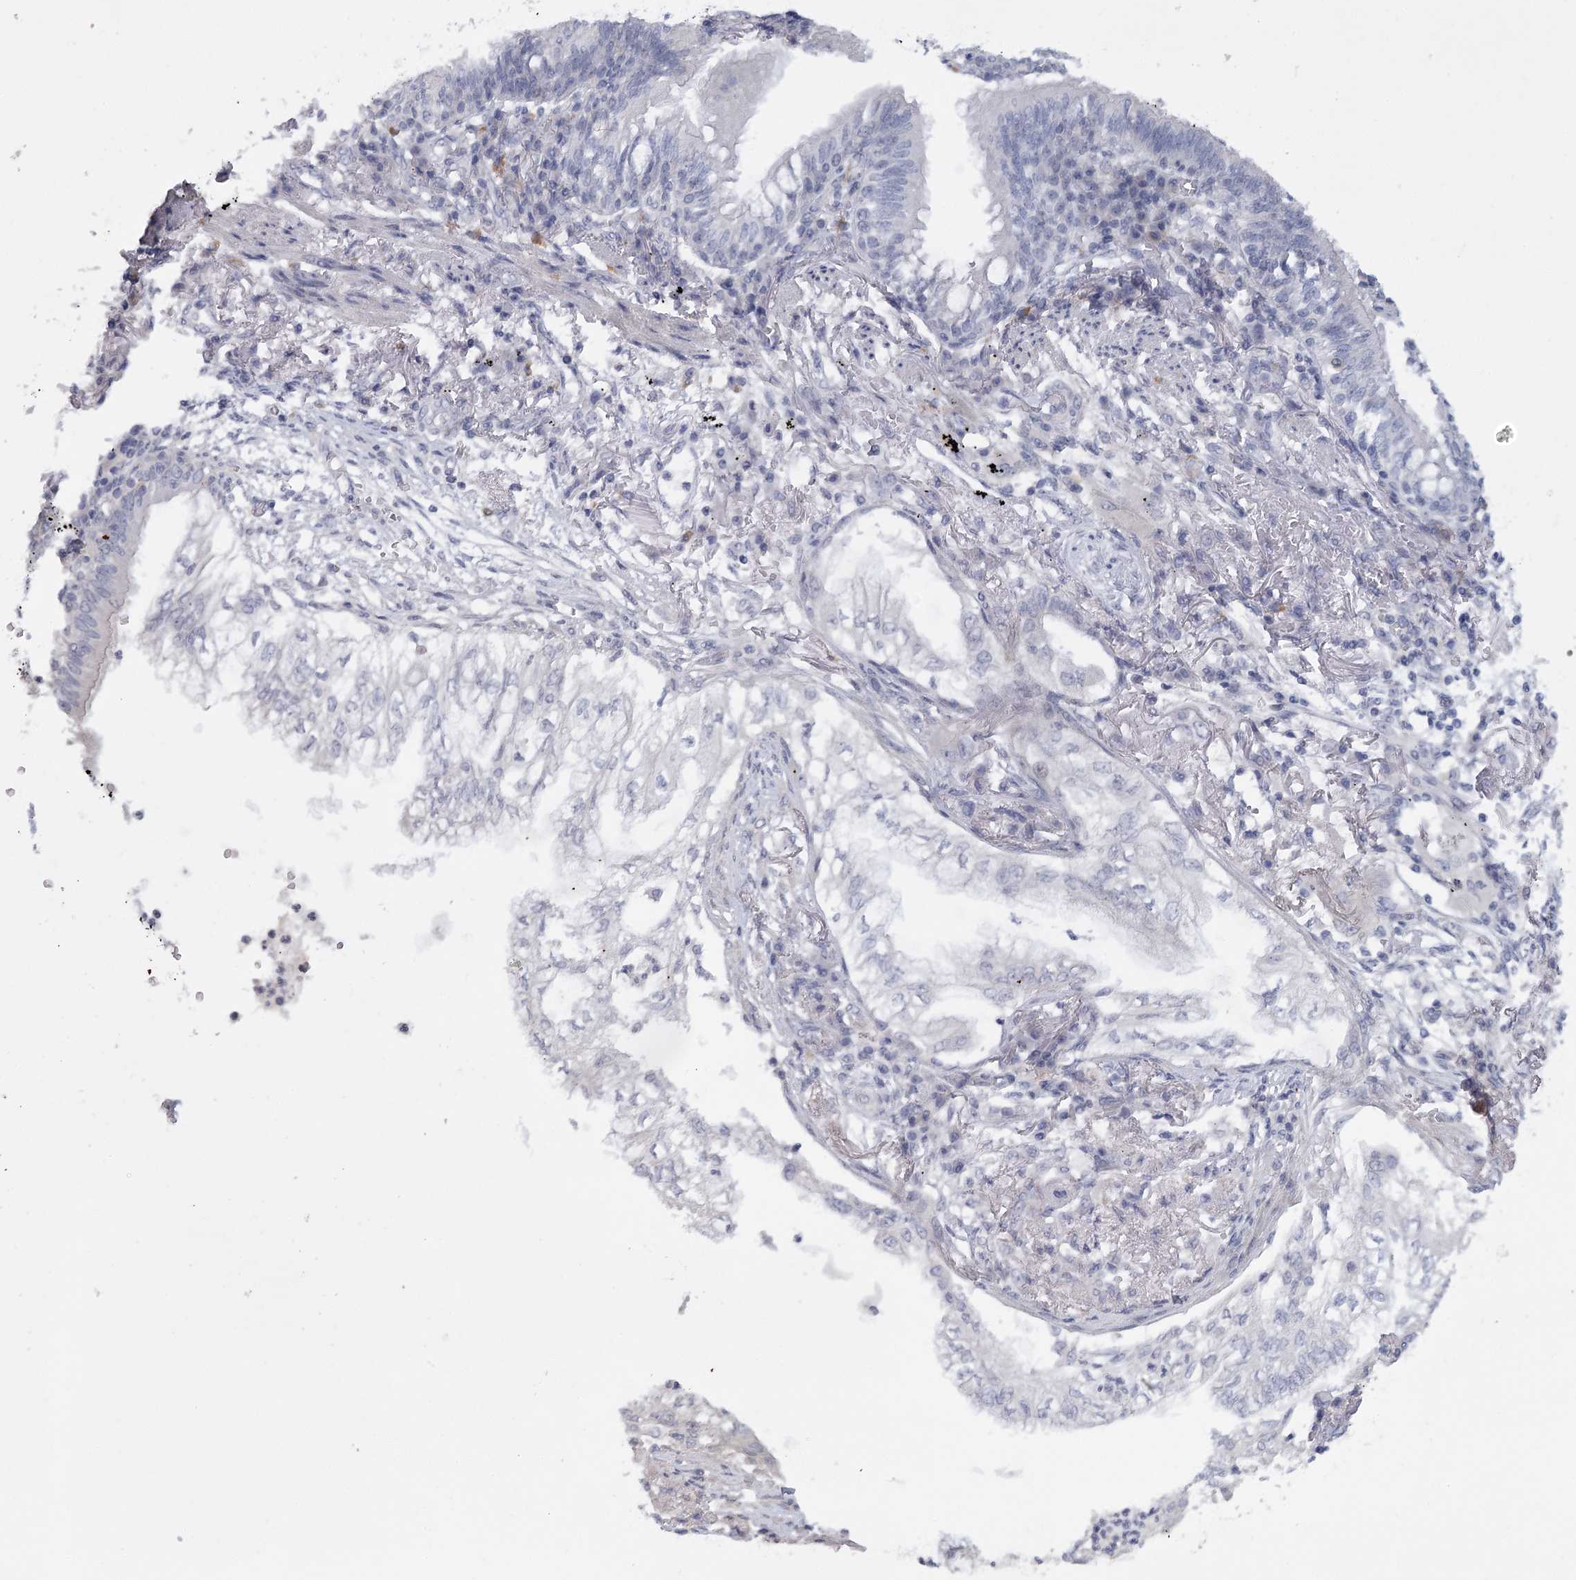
{"staining": {"intensity": "negative", "quantity": "none", "location": "none"}, "tissue": "lung cancer", "cell_type": "Tumor cells", "image_type": "cancer", "snomed": [{"axis": "morphology", "description": "Adenocarcinoma, NOS"}, {"axis": "topography", "description": "Lung"}], "caption": "Immunohistochemical staining of lung cancer demonstrates no significant staining in tumor cells. The staining was performed using DAB (3,3'-diaminobenzidine) to visualize the protein expression in brown, while the nuclei were stained in blue with hematoxylin (Magnification: 20x).", "gene": "FAM76B", "patient": {"sex": "female", "age": 70}}